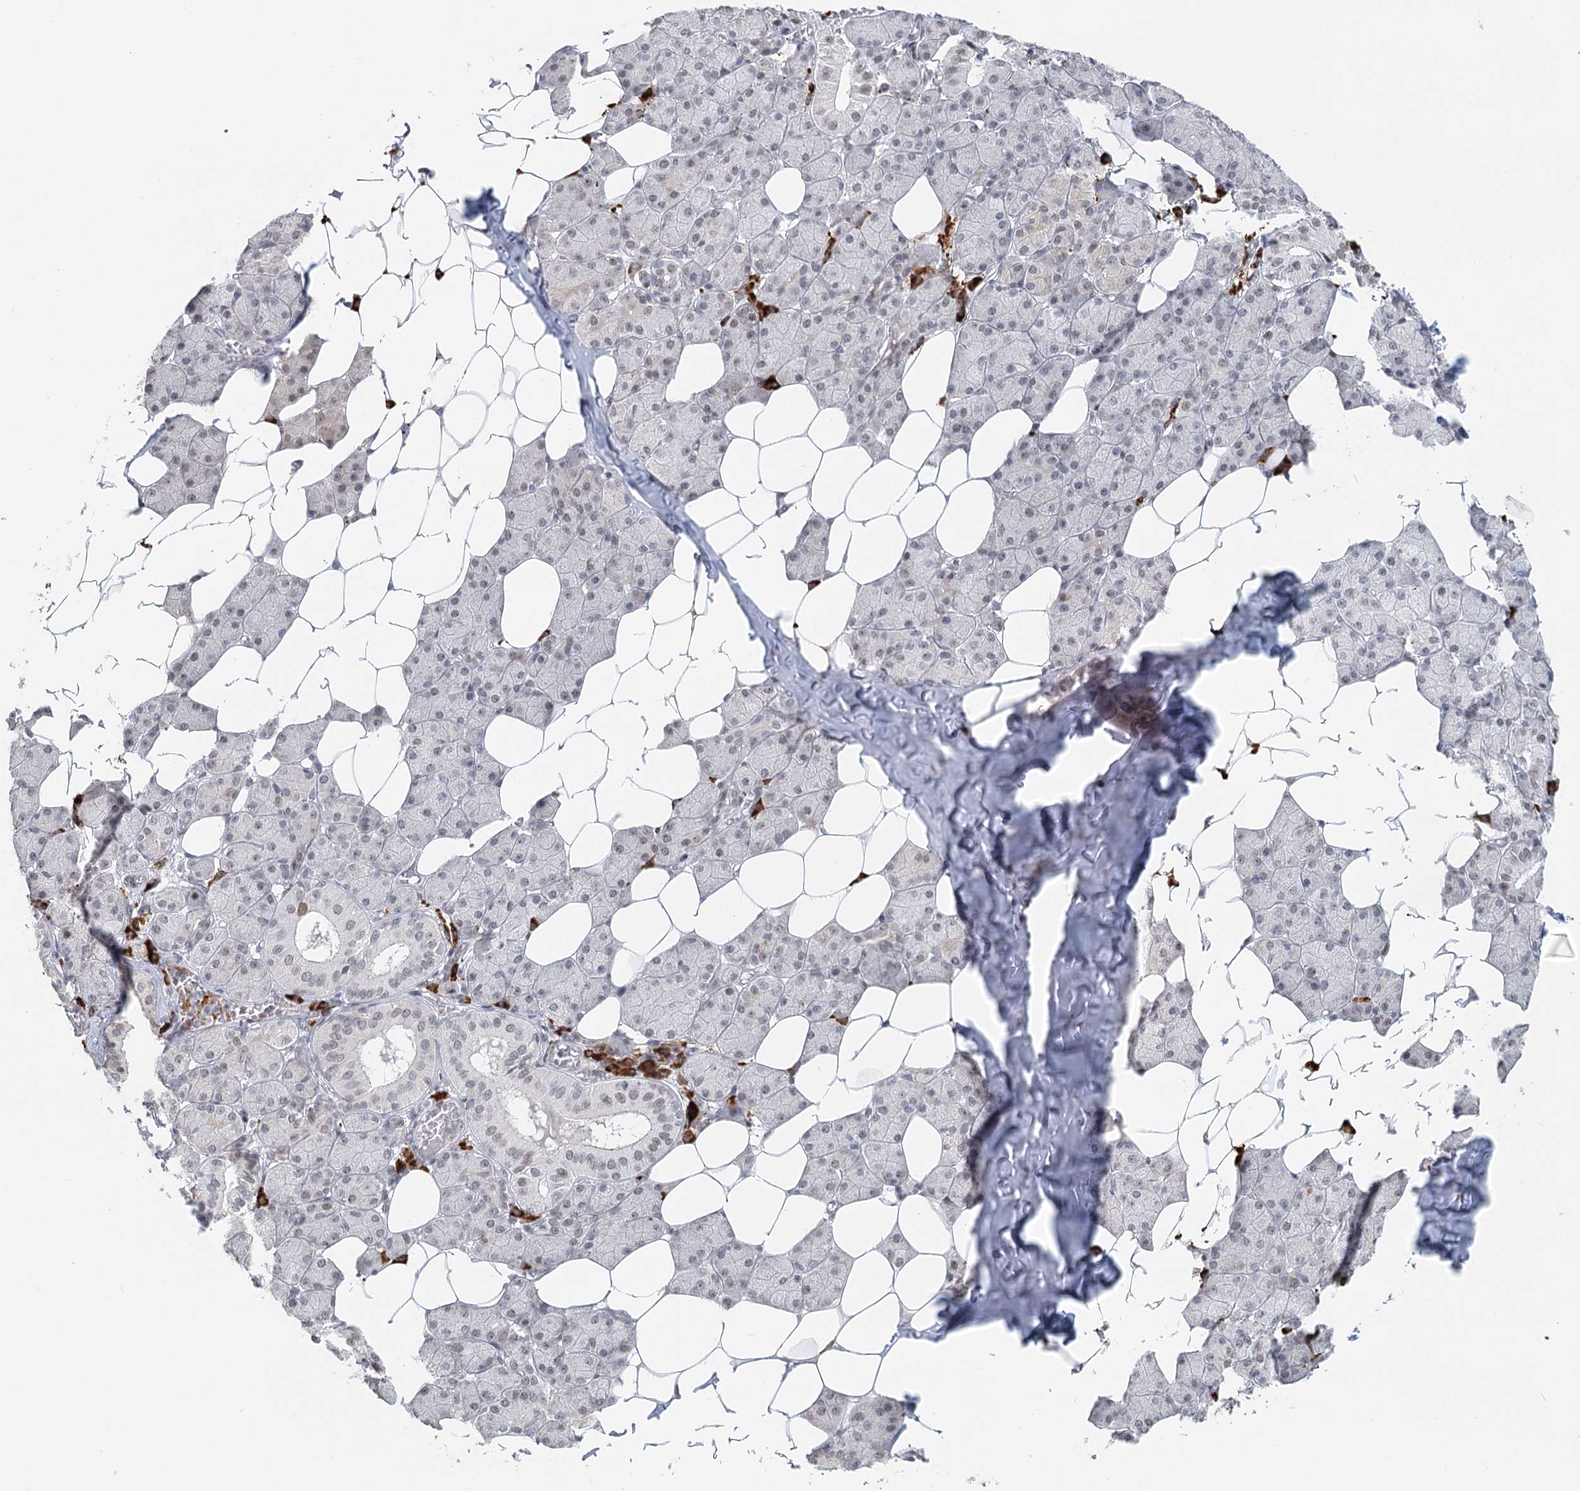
{"staining": {"intensity": "weak", "quantity": "25%-75%", "location": "nuclear"}, "tissue": "salivary gland", "cell_type": "Glandular cells", "image_type": "normal", "snomed": [{"axis": "morphology", "description": "Normal tissue, NOS"}, {"axis": "topography", "description": "Salivary gland"}], "caption": "Glandular cells show low levels of weak nuclear staining in approximately 25%-75% of cells in unremarkable human salivary gland.", "gene": "BNIP5", "patient": {"sex": "female", "age": 33}}